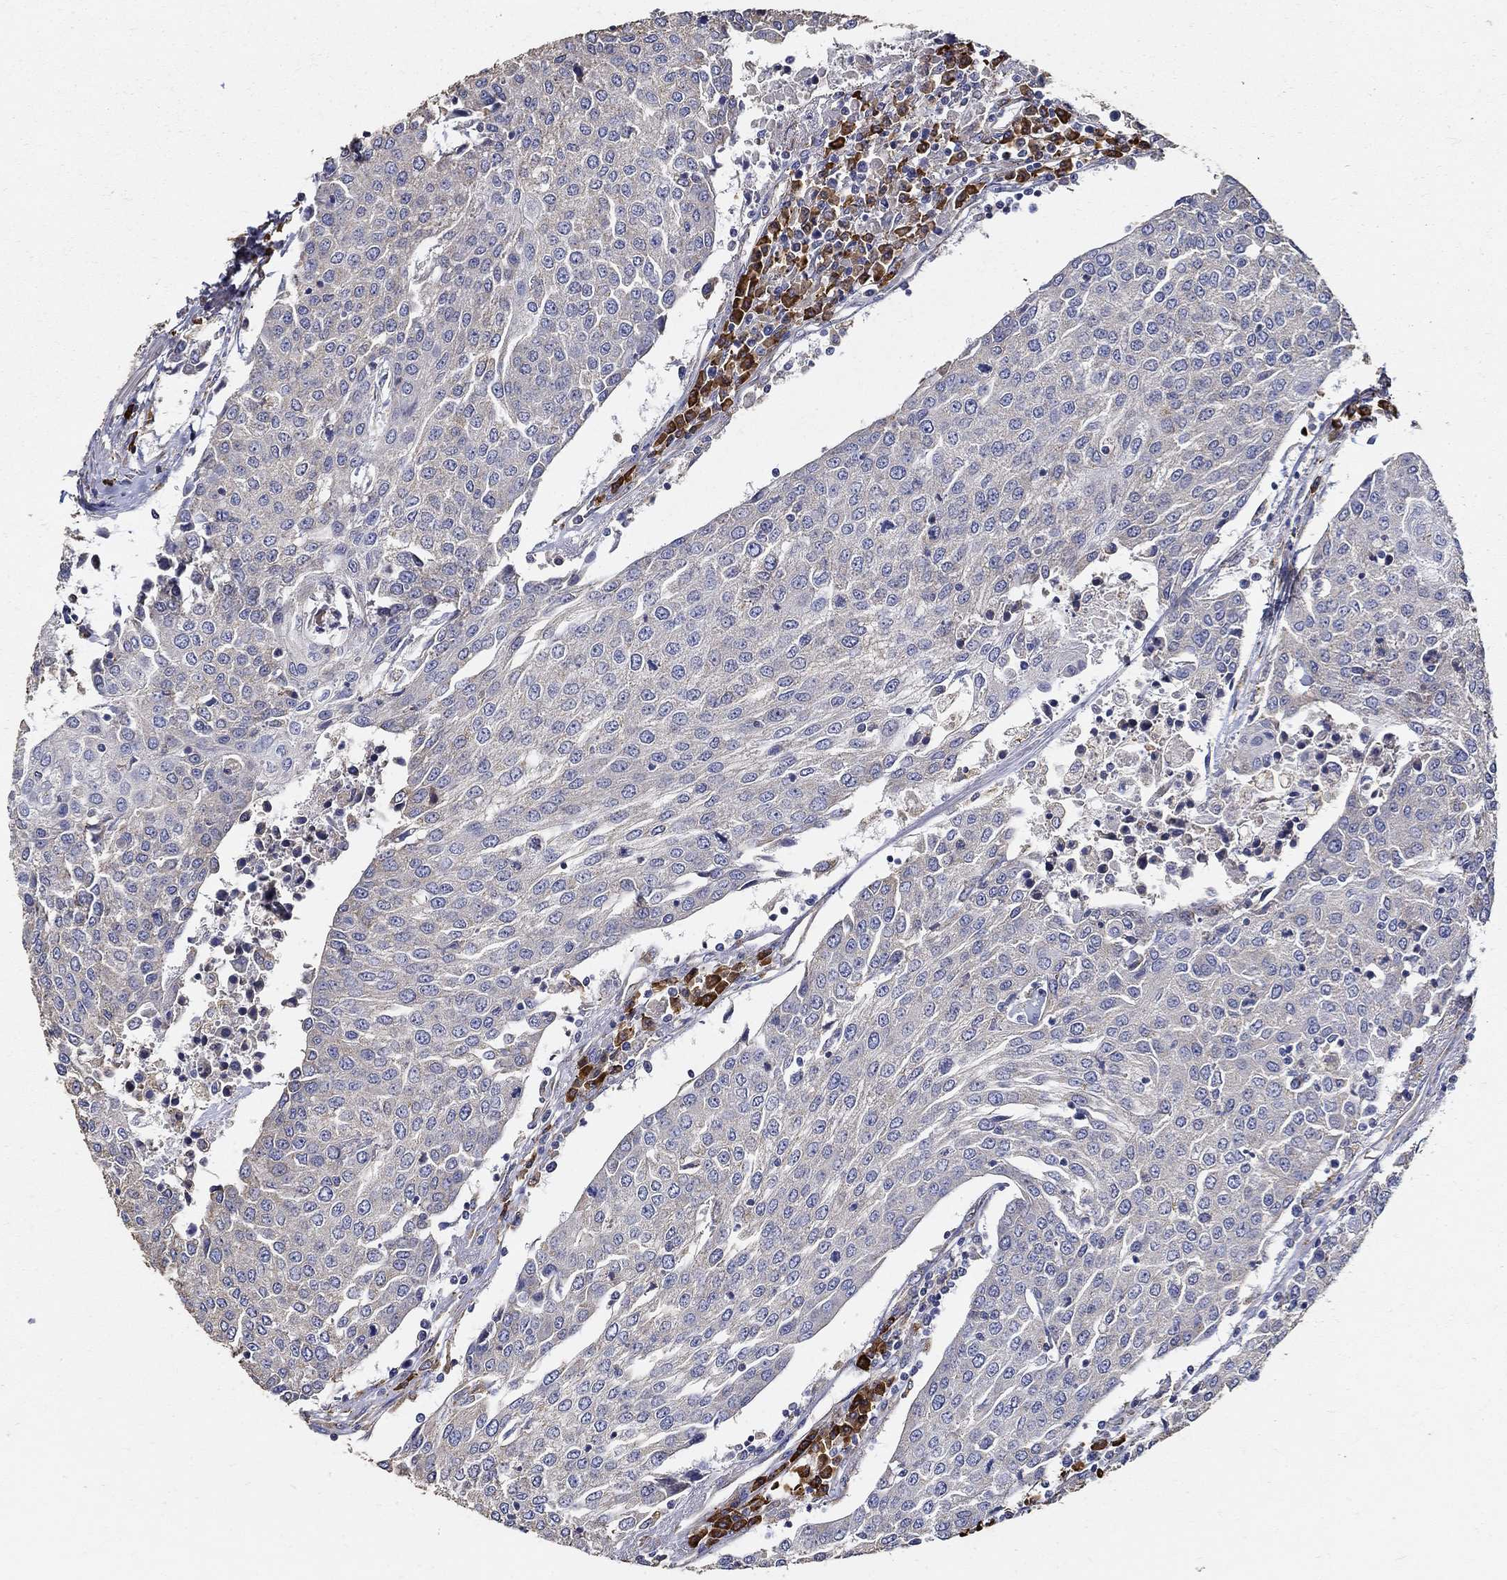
{"staining": {"intensity": "negative", "quantity": "none", "location": "none"}, "tissue": "urothelial cancer", "cell_type": "Tumor cells", "image_type": "cancer", "snomed": [{"axis": "morphology", "description": "Urothelial carcinoma, High grade"}, {"axis": "topography", "description": "Urinary bladder"}], "caption": "Immunohistochemical staining of human urothelial carcinoma (high-grade) demonstrates no significant positivity in tumor cells. The staining was performed using DAB to visualize the protein expression in brown, while the nuclei were stained in blue with hematoxylin (Magnification: 20x).", "gene": "EMILIN3", "patient": {"sex": "female", "age": 85}}